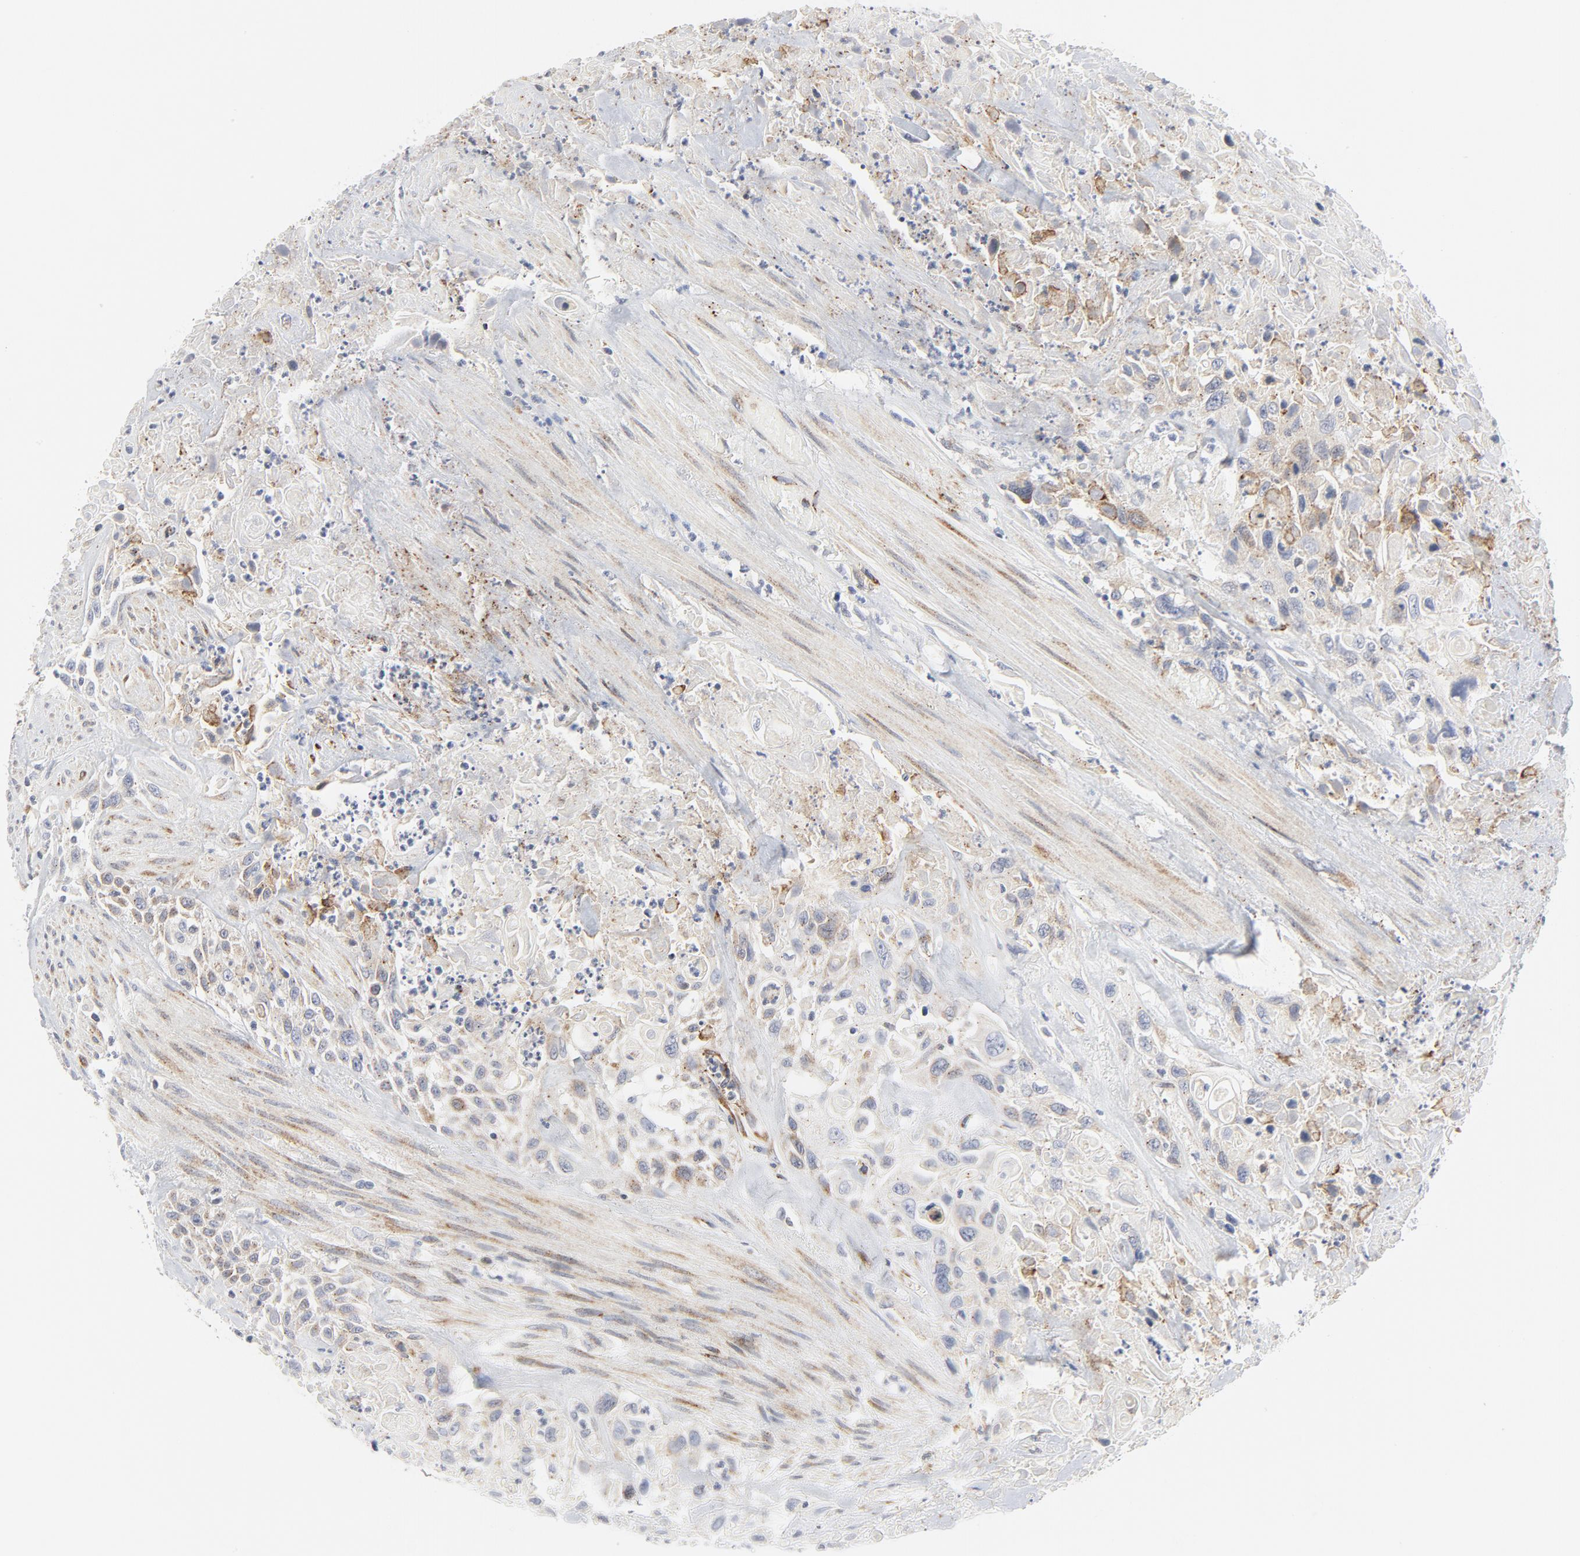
{"staining": {"intensity": "weak", "quantity": "25%-75%", "location": "cytoplasmic/membranous"}, "tissue": "urothelial cancer", "cell_type": "Tumor cells", "image_type": "cancer", "snomed": [{"axis": "morphology", "description": "Urothelial carcinoma, High grade"}, {"axis": "topography", "description": "Urinary bladder"}], "caption": "High-grade urothelial carcinoma stained with DAB immunohistochemistry (IHC) reveals low levels of weak cytoplasmic/membranous expression in approximately 25%-75% of tumor cells.", "gene": "LRP6", "patient": {"sex": "female", "age": 84}}